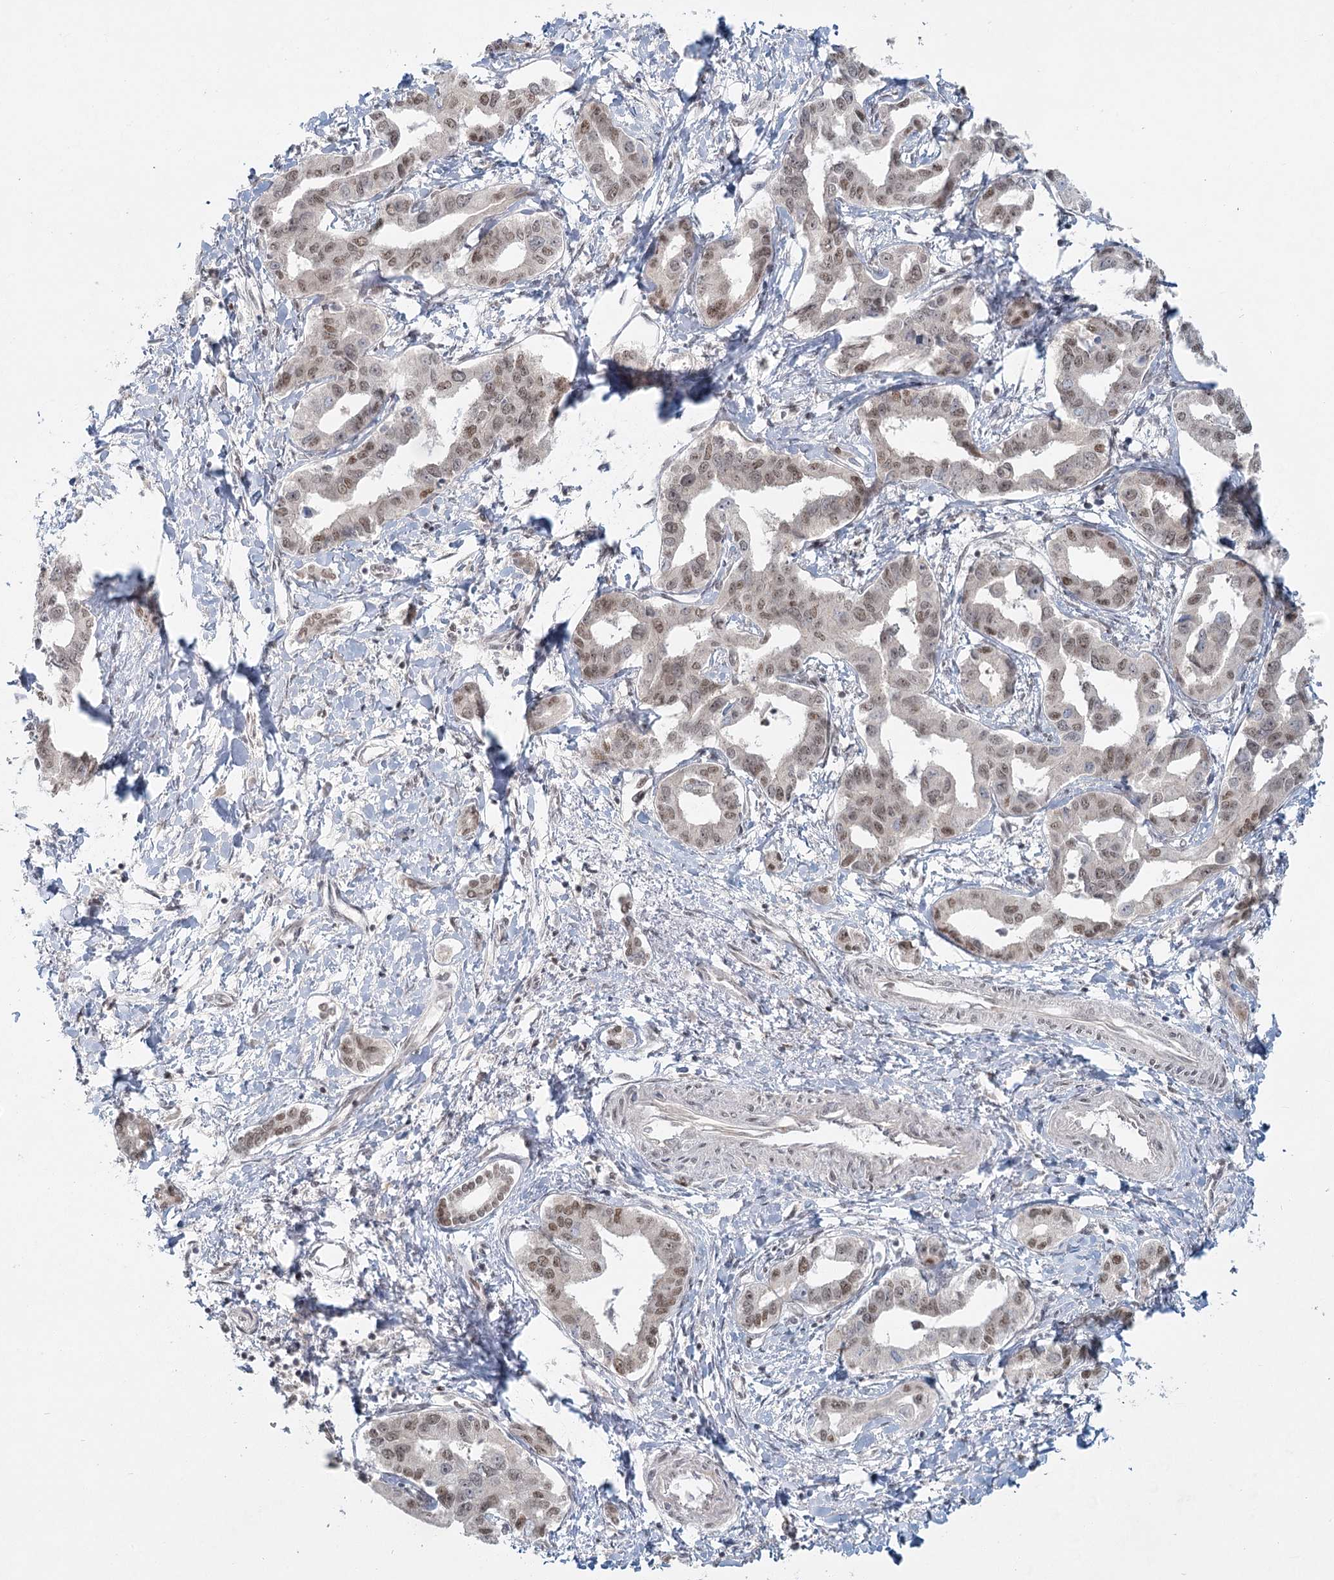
{"staining": {"intensity": "weak", "quantity": "25%-75%", "location": "nuclear"}, "tissue": "liver cancer", "cell_type": "Tumor cells", "image_type": "cancer", "snomed": [{"axis": "morphology", "description": "Cholangiocarcinoma"}, {"axis": "topography", "description": "Liver"}], "caption": "This micrograph demonstrates IHC staining of liver cancer (cholangiocarcinoma), with low weak nuclear positivity in approximately 25%-75% of tumor cells.", "gene": "R3HCC1L", "patient": {"sex": "male", "age": 59}}